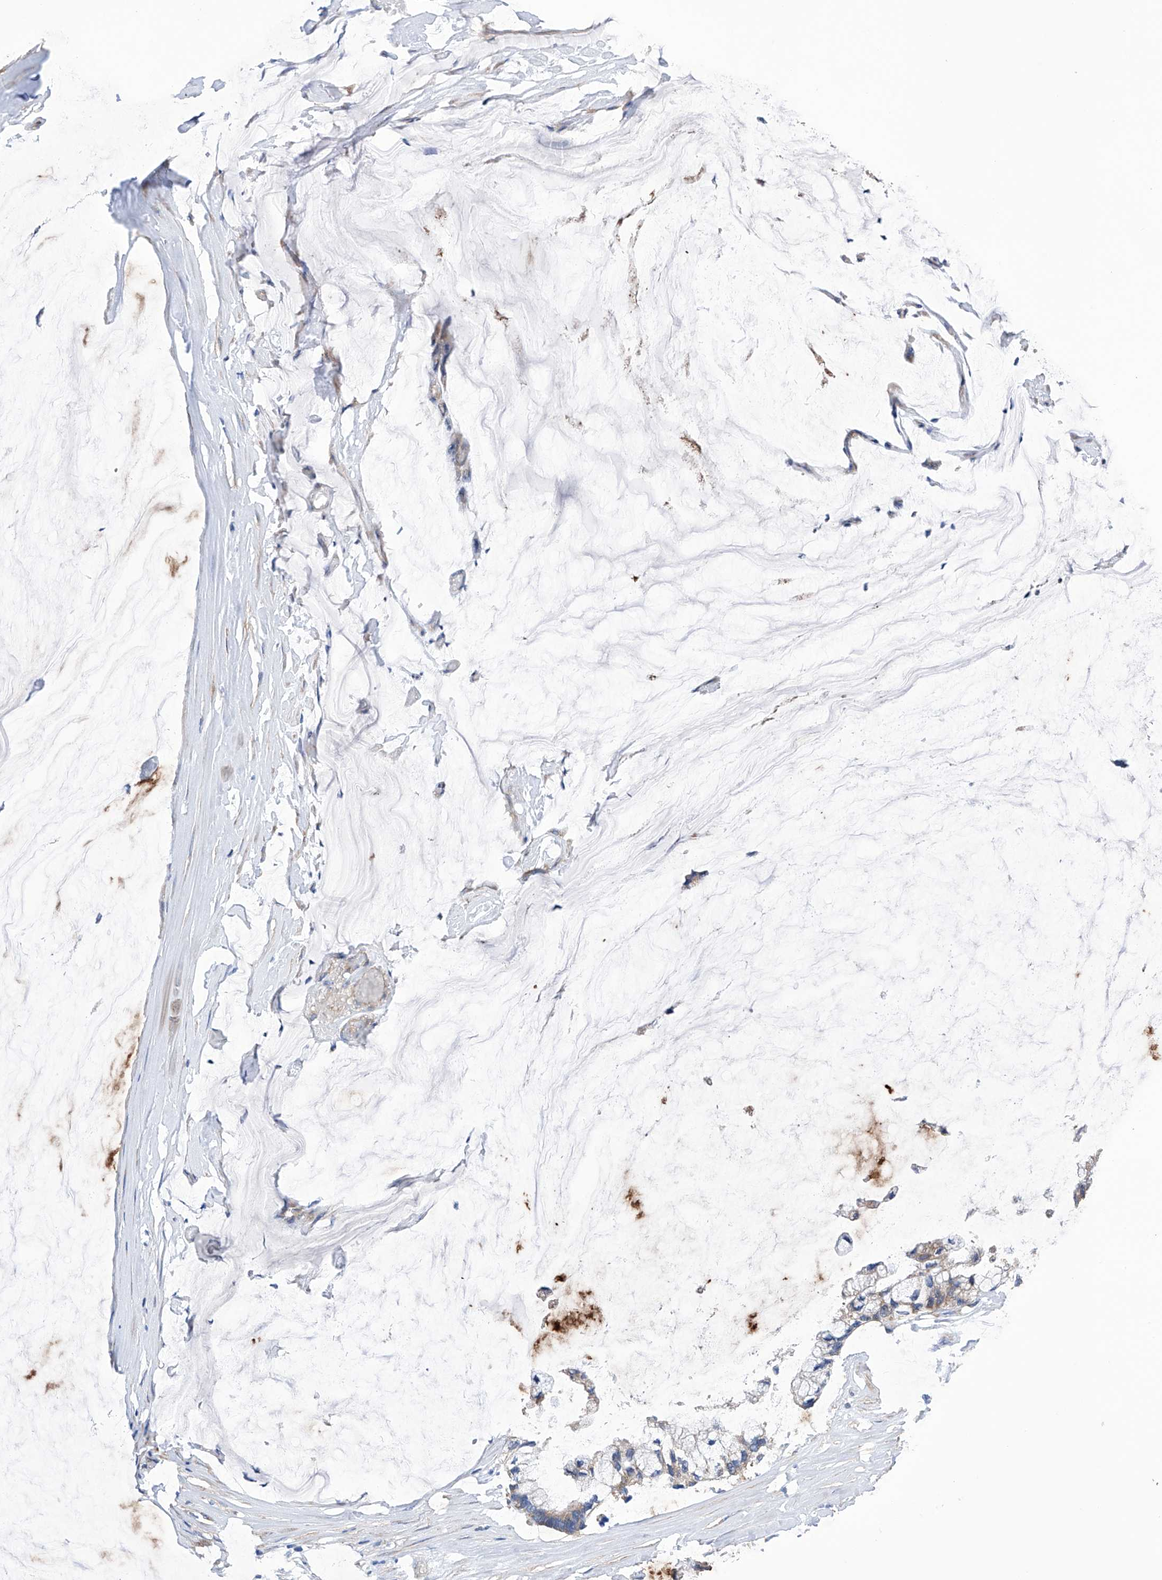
{"staining": {"intensity": "moderate", "quantity": "25%-75%", "location": "cytoplasmic/membranous"}, "tissue": "ovarian cancer", "cell_type": "Tumor cells", "image_type": "cancer", "snomed": [{"axis": "morphology", "description": "Cystadenocarcinoma, mucinous, NOS"}, {"axis": "topography", "description": "Ovary"}], "caption": "Mucinous cystadenocarcinoma (ovarian) stained for a protein reveals moderate cytoplasmic/membranous positivity in tumor cells.", "gene": "EFCAB2", "patient": {"sex": "female", "age": 39}}